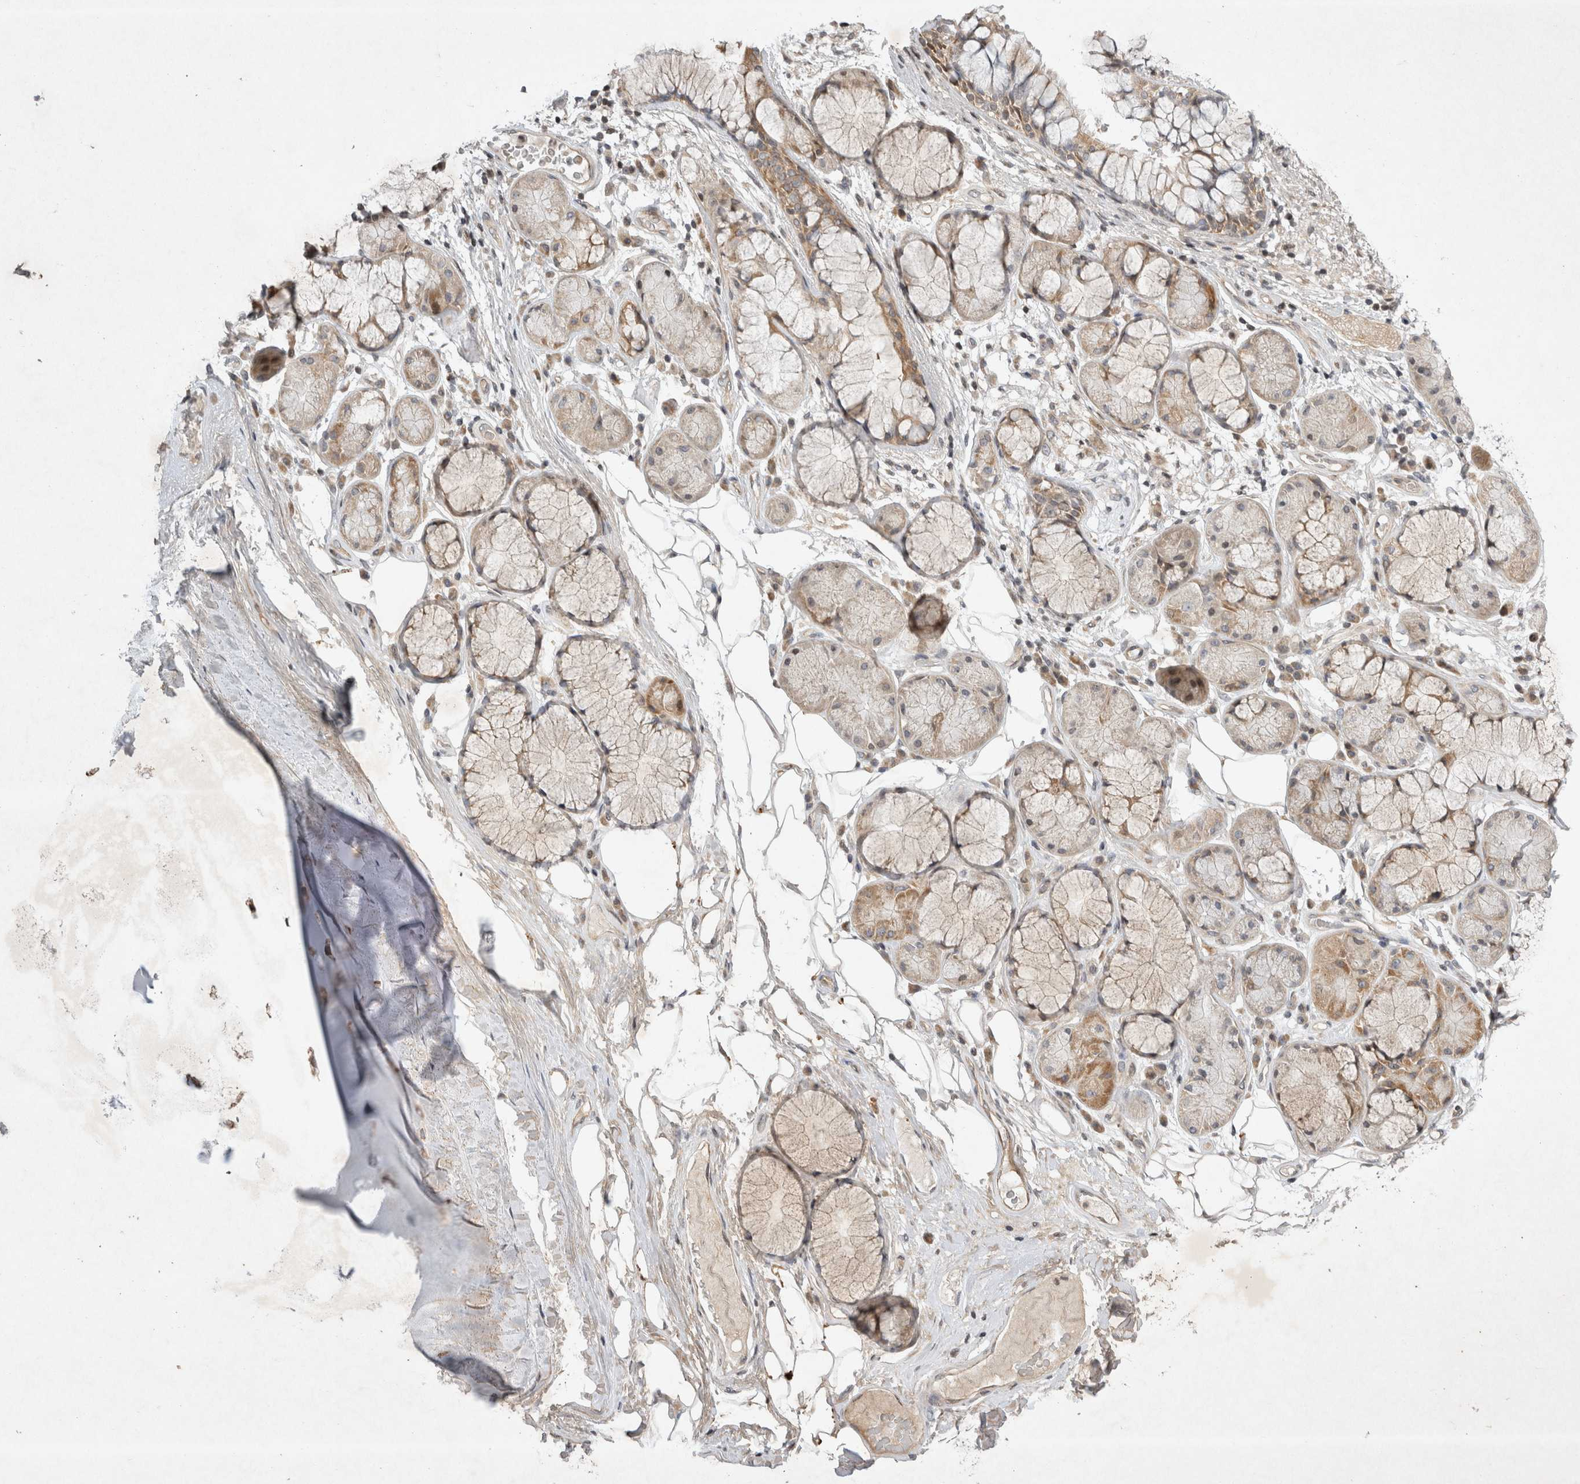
{"staining": {"intensity": "negative", "quantity": "none", "location": "none"}, "tissue": "adipose tissue", "cell_type": "Adipocytes", "image_type": "normal", "snomed": [{"axis": "morphology", "description": "Normal tissue, NOS"}, {"axis": "topography", "description": "Bronchus"}], "caption": "This is a photomicrograph of IHC staining of unremarkable adipose tissue, which shows no expression in adipocytes.", "gene": "EIF2AK1", "patient": {"sex": "male", "age": 66}}